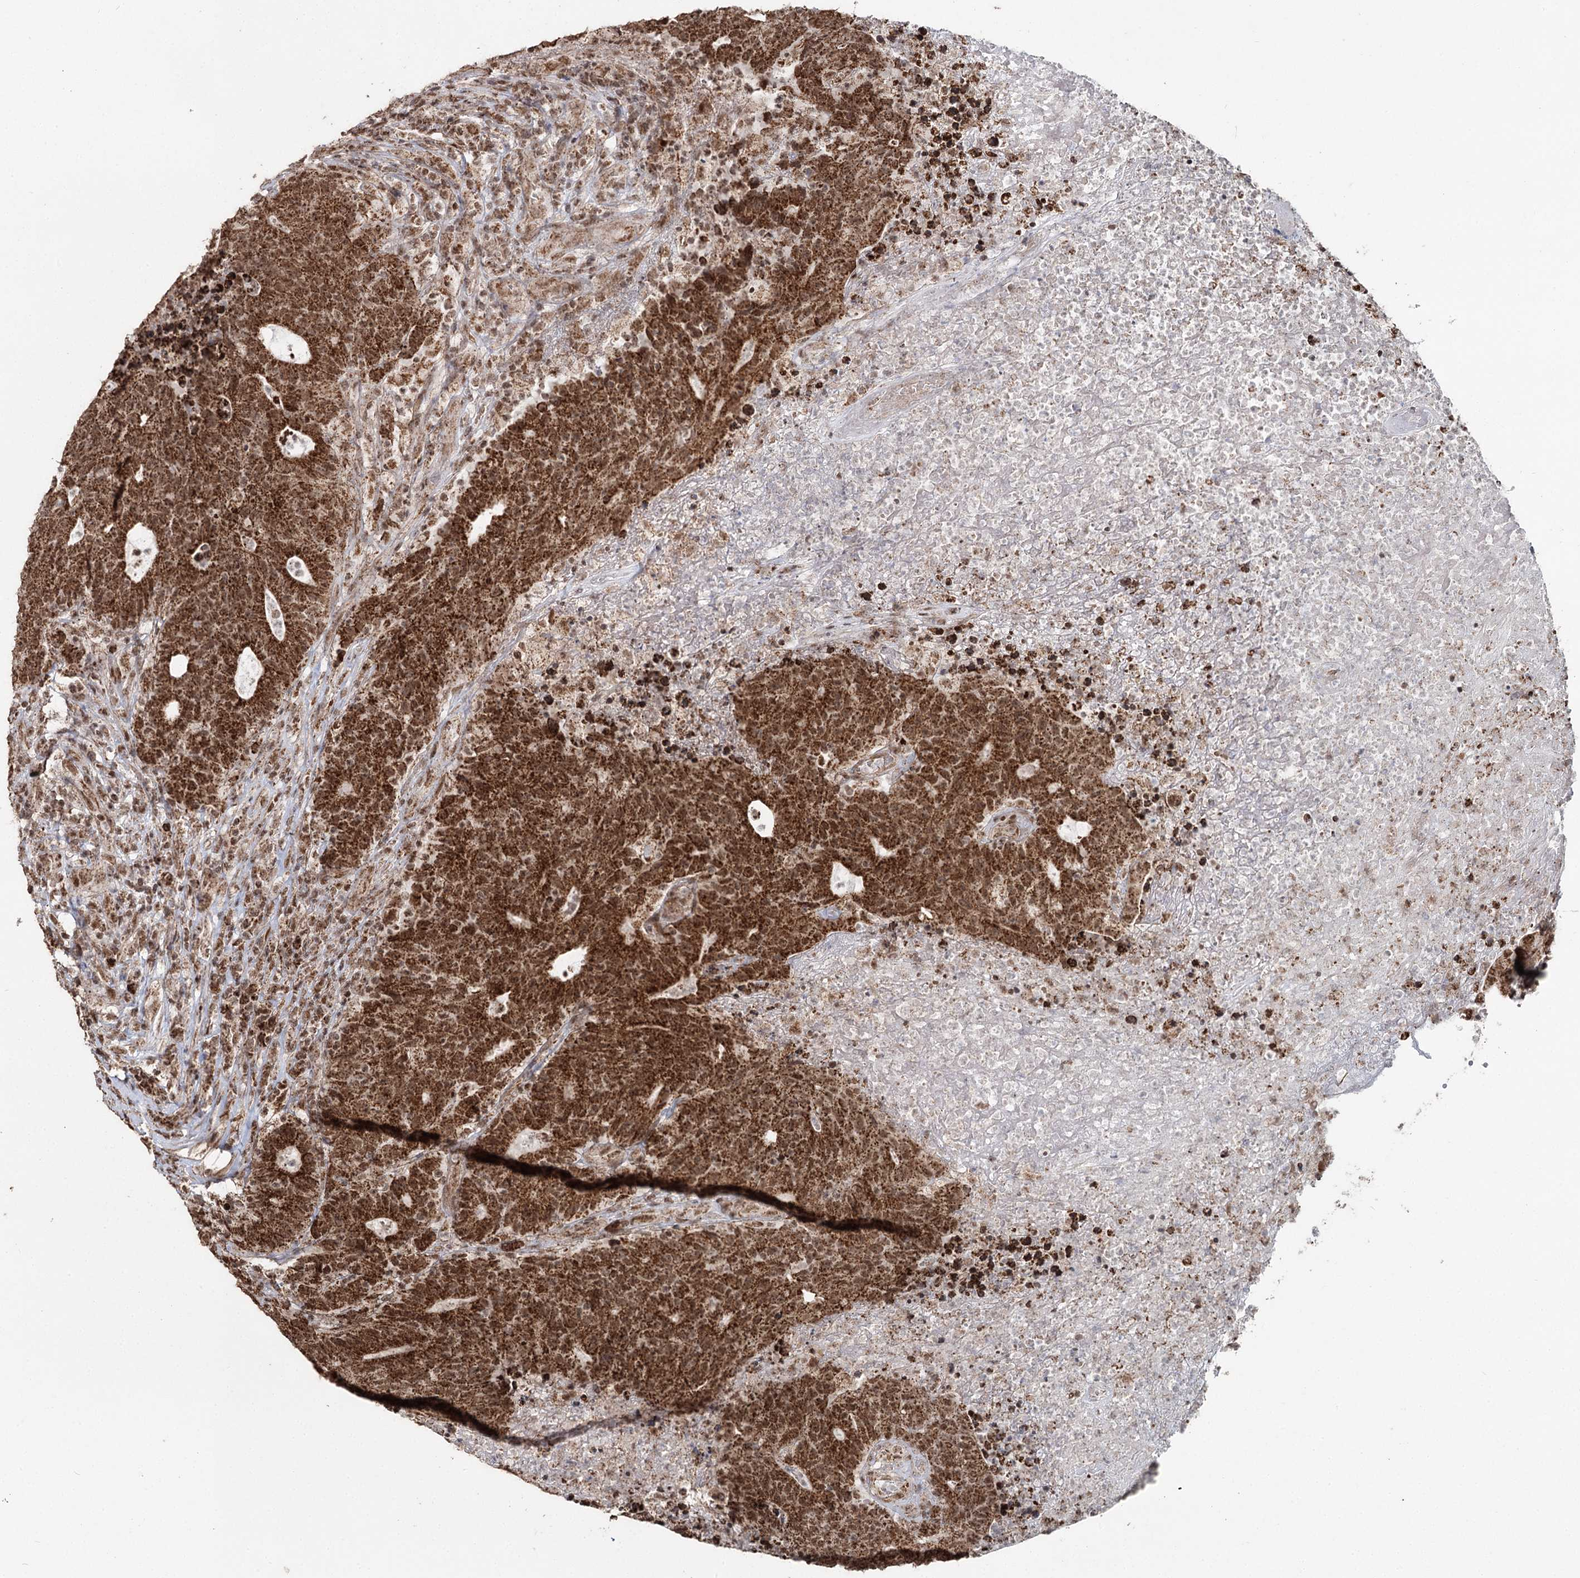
{"staining": {"intensity": "strong", "quantity": ">75%", "location": "cytoplasmic/membranous,nuclear"}, "tissue": "colorectal cancer", "cell_type": "Tumor cells", "image_type": "cancer", "snomed": [{"axis": "morphology", "description": "Adenocarcinoma, NOS"}, {"axis": "topography", "description": "Colon"}], "caption": "Protein staining displays strong cytoplasmic/membranous and nuclear positivity in about >75% of tumor cells in adenocarcinoma (colorectal).", "gene": "PDHX", "patient": {"sex": "female", "age": 75}}